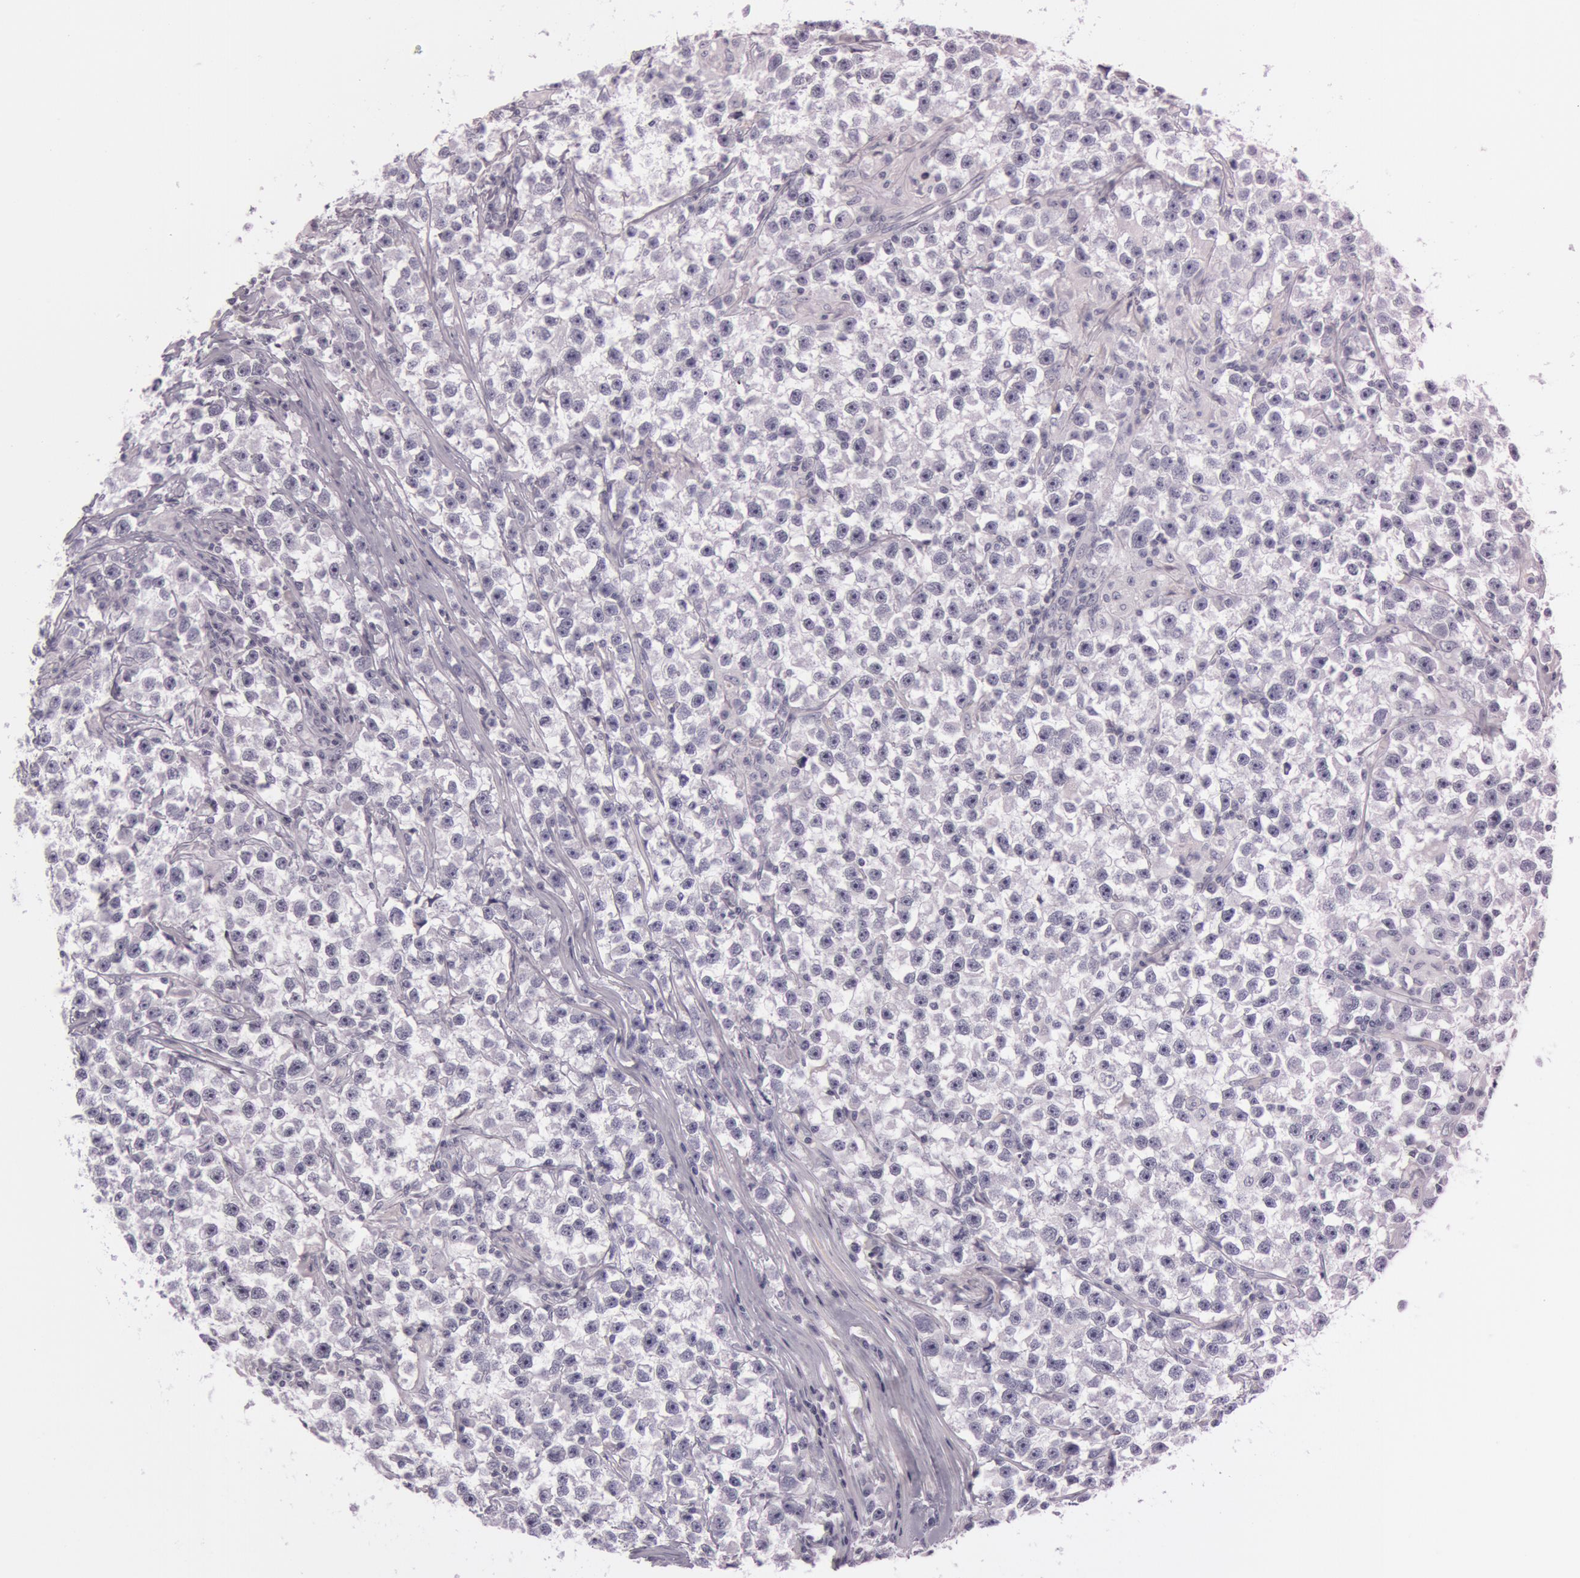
{"staining": {"intensity": "negative", "quantity": "none", "location": "none"}, "tissue": "testis cancer", "cell_type": "Tumor cells", "image_type": "cancer", "snomed": [{"axis": "morphology", "description": "Seminoma, NOS"}, {"axis": "topography", "description": "Testis"}], "caption": "An immunohistochemistry photomicrograph of seminoma (testis) is shown. There is no staining in tumor cells of seminoma (testis).", "gene": "S100A7", "patient": {"sex": "male", "age": 33}}